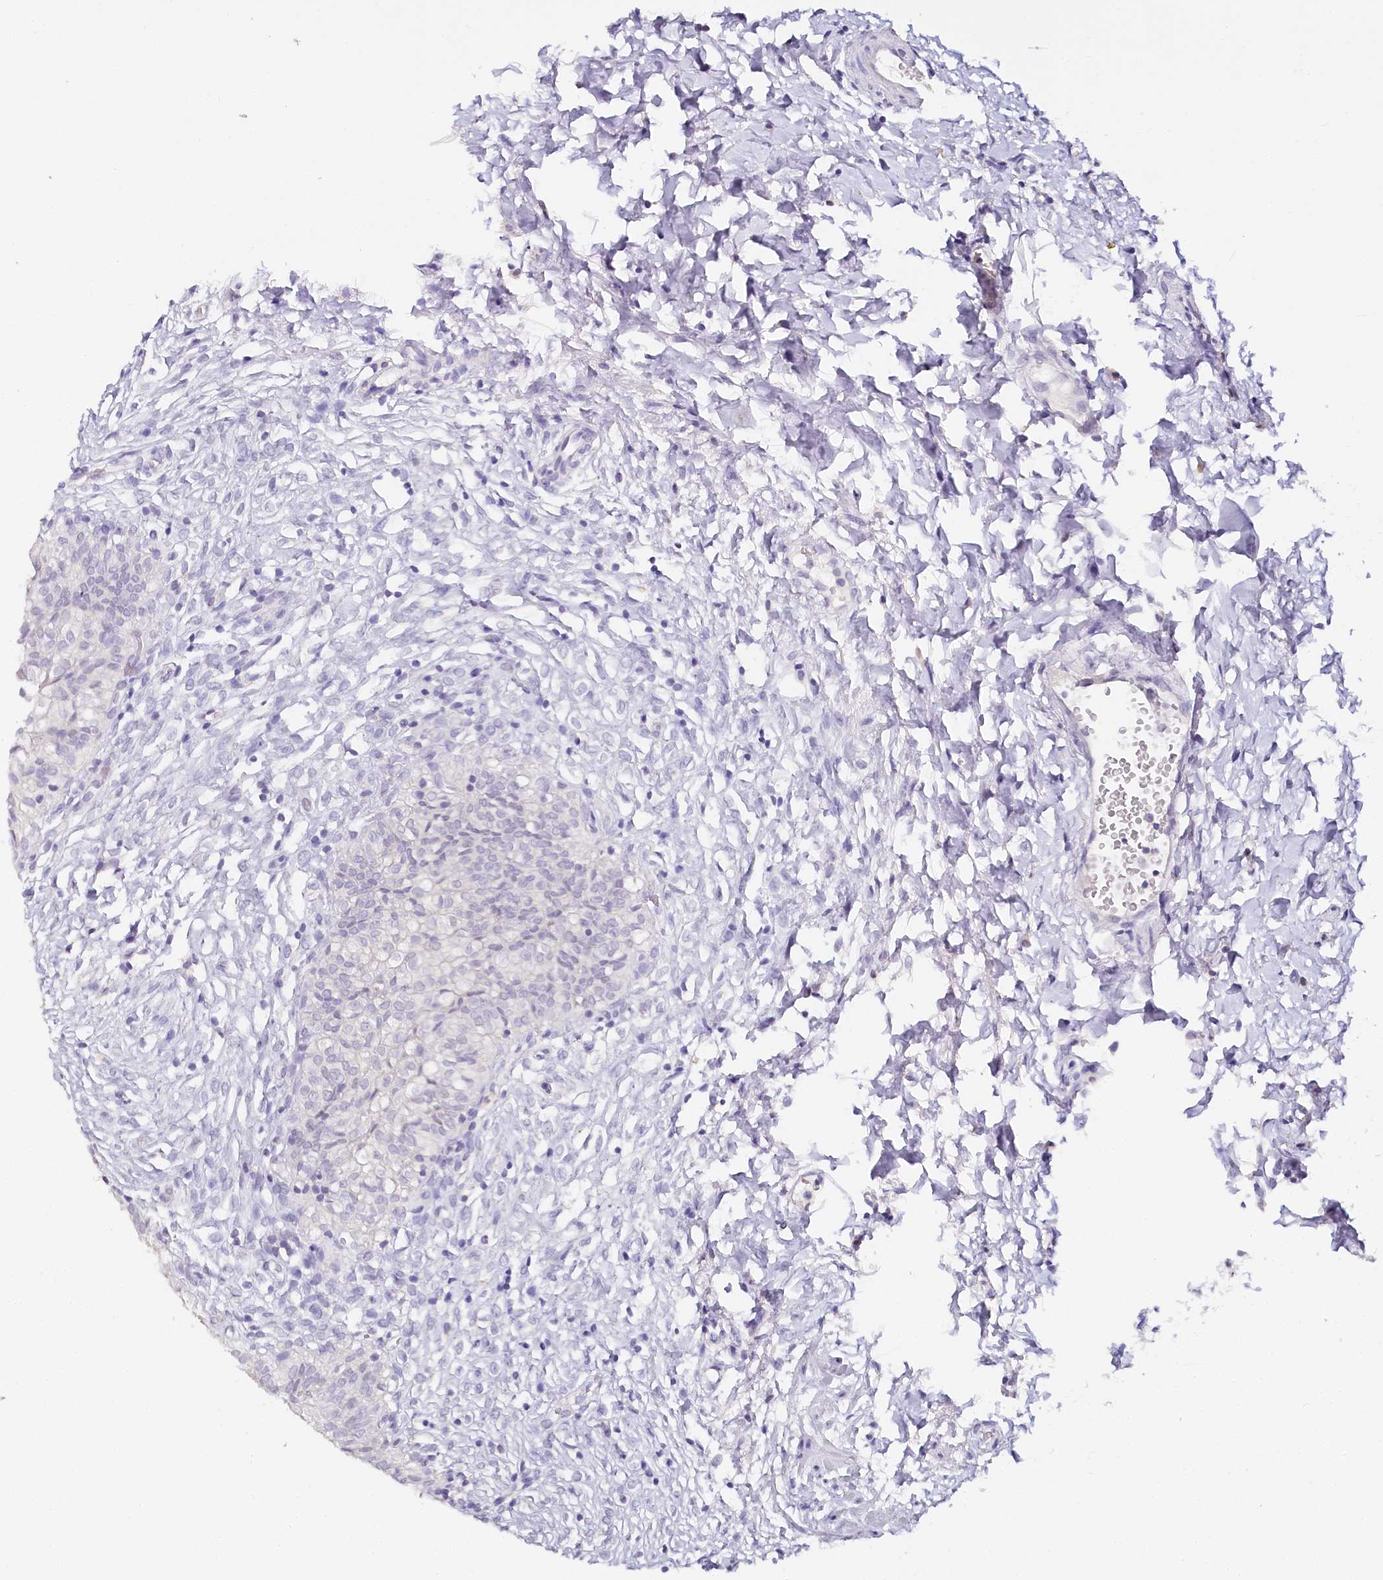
{"staining": {"intensity": "negative", "quantity": "none", "location": "none"}, "tissue": "urinary bladder", "cell_type": "Urothelial cells", "image_type": "normal", "snomed": [{"axis": "morphology", "description": "Normal tissue, NOS"}, {"axis": "topography", "description": "Urinary bladder"}], "caption": "The histopathology image shows no staining of urothelial cells in benign urinary bladder.", "gene": "TP53", "patient": {"sex": "male", "age": 55}}